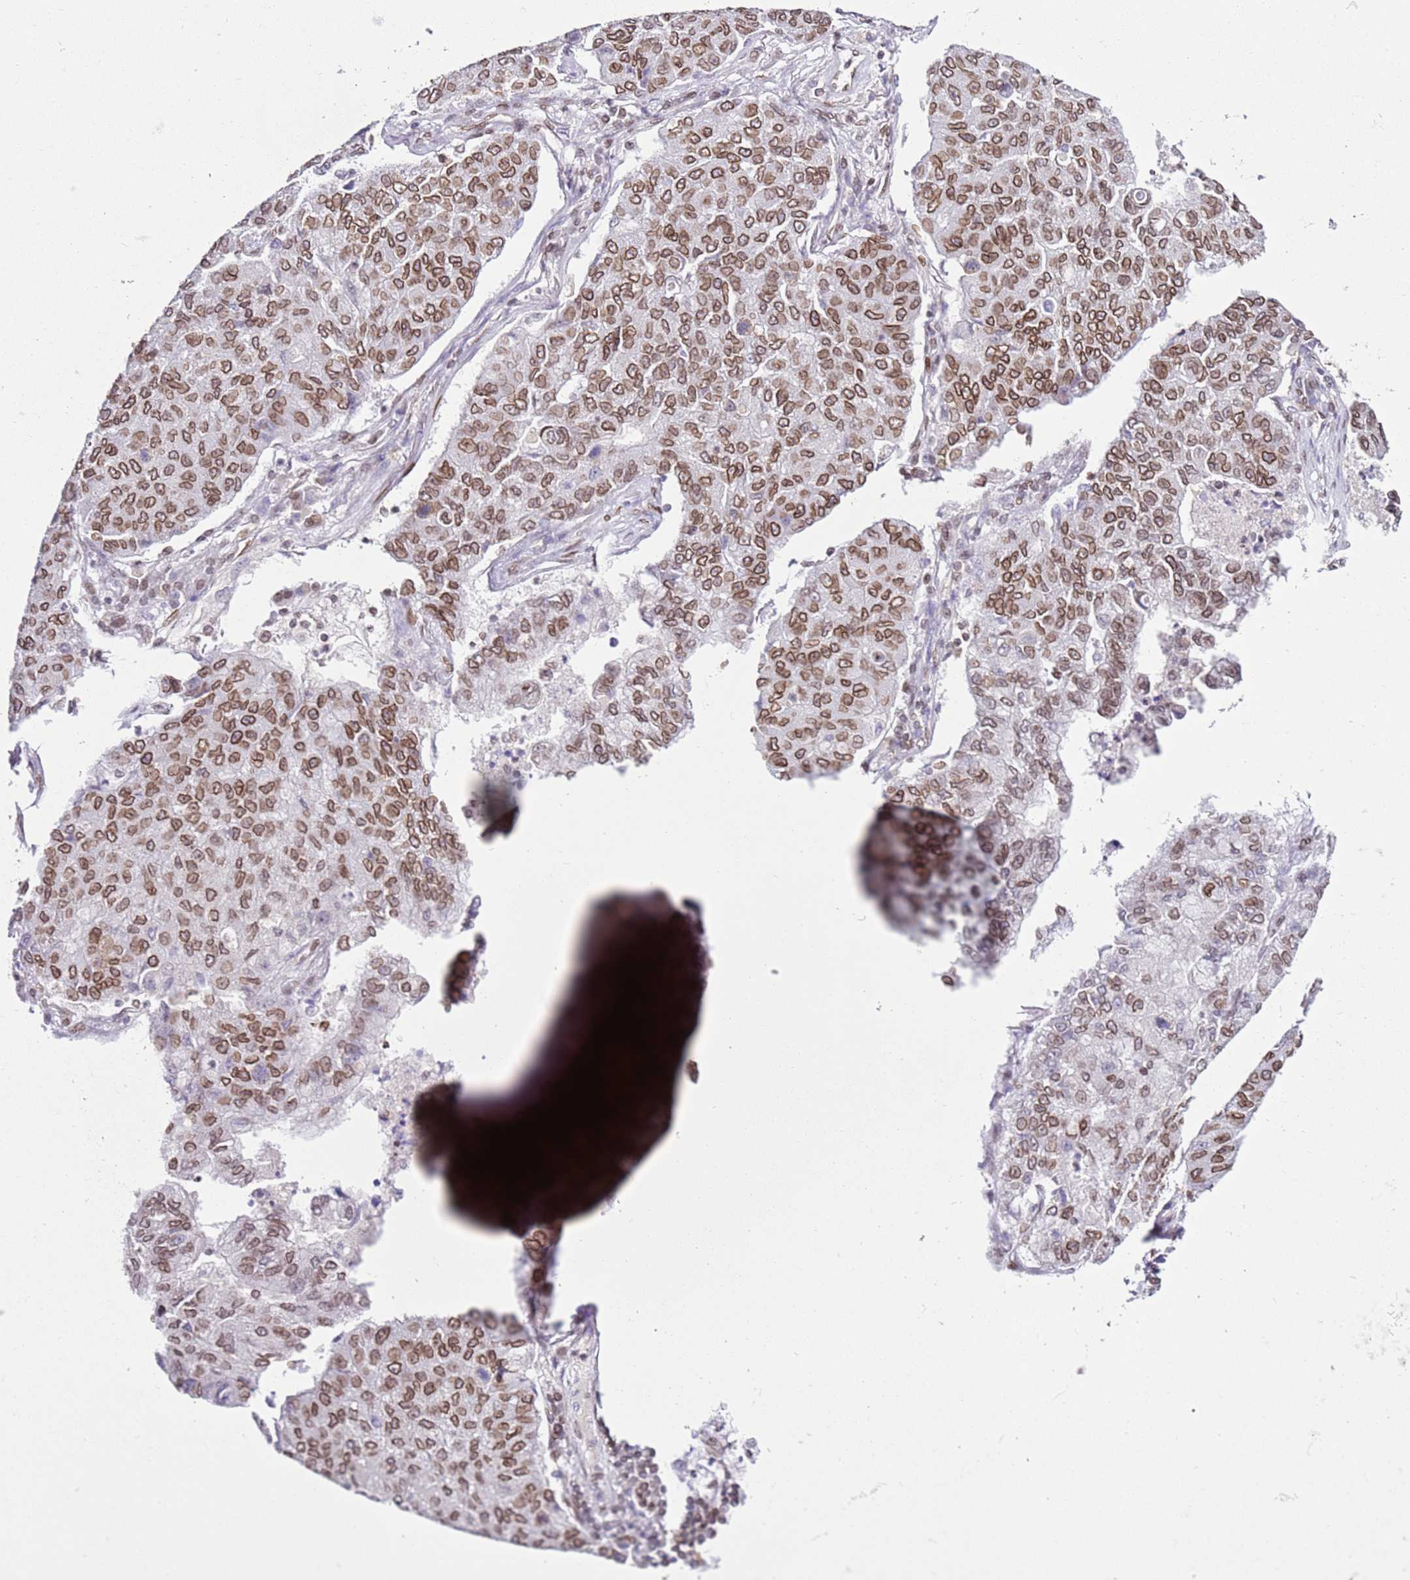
{"staining": {"intensity": "moderate", "quantity": ">75%", "location": "cytoplasmic/membranous,nuclear"}, "tissue": "lung cancer", "cell_type": "Tumor cells", "image_type": "cancer", "snomed": [{"axis": "morphology", "description": "Squamous cell carcinoma, NOS"}, {"axis": "topography", "description": "Lung"}], "caption": "A photomicrograph of lung squamous cell carcinoma stained for a protein demonstrates moderate cytoplasmic/membranous and nuclear brown staining in tumor cells.", "gene": "POU6F1", "patient": {"sex": "male", "age": 74}}